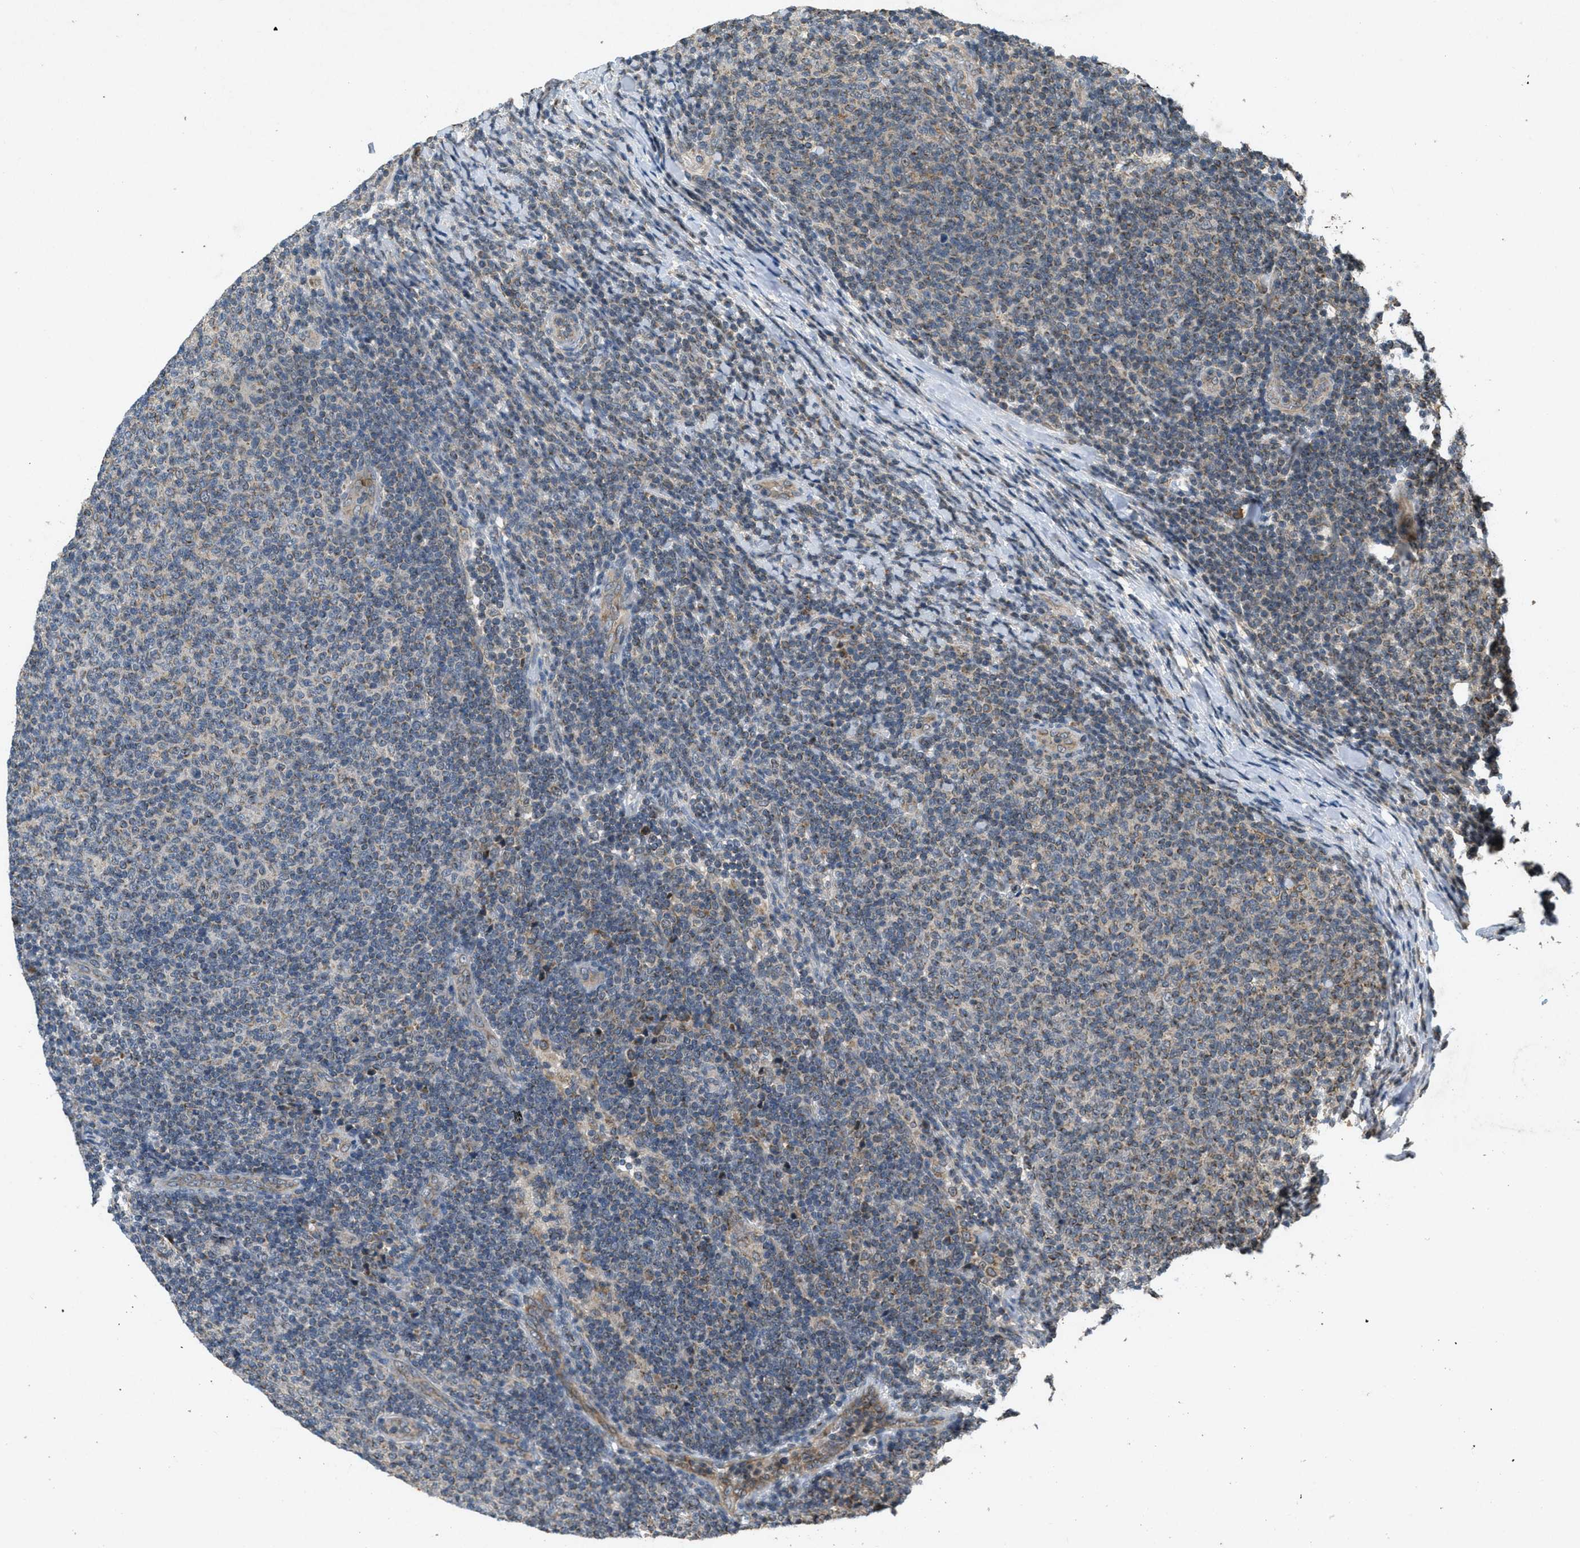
{"staining": {"intensity": "weak", "quantity": "25%-75%", "location": "cytoplasmic/membranous"}, "tissue": "lymphoma", "cell_type": "Tumor cells", "image_type": "cancer", "snomed": [{"axis": "morphology", "description": "Malignant lymphoma, non-Hodgkin's type, Low grade"}, {"axis": "topography", "description": "Lymph node"}], "caption": "This is a photomicrograph of IHC staining of malignant lymphoma, non-Hodgkin's type (low-grade), which shows weak positivity in the cytoplasmic/membranous of tumor cells.", "gene": "PPP1R15A", "patient": {"sex": "male", "age": 66}}